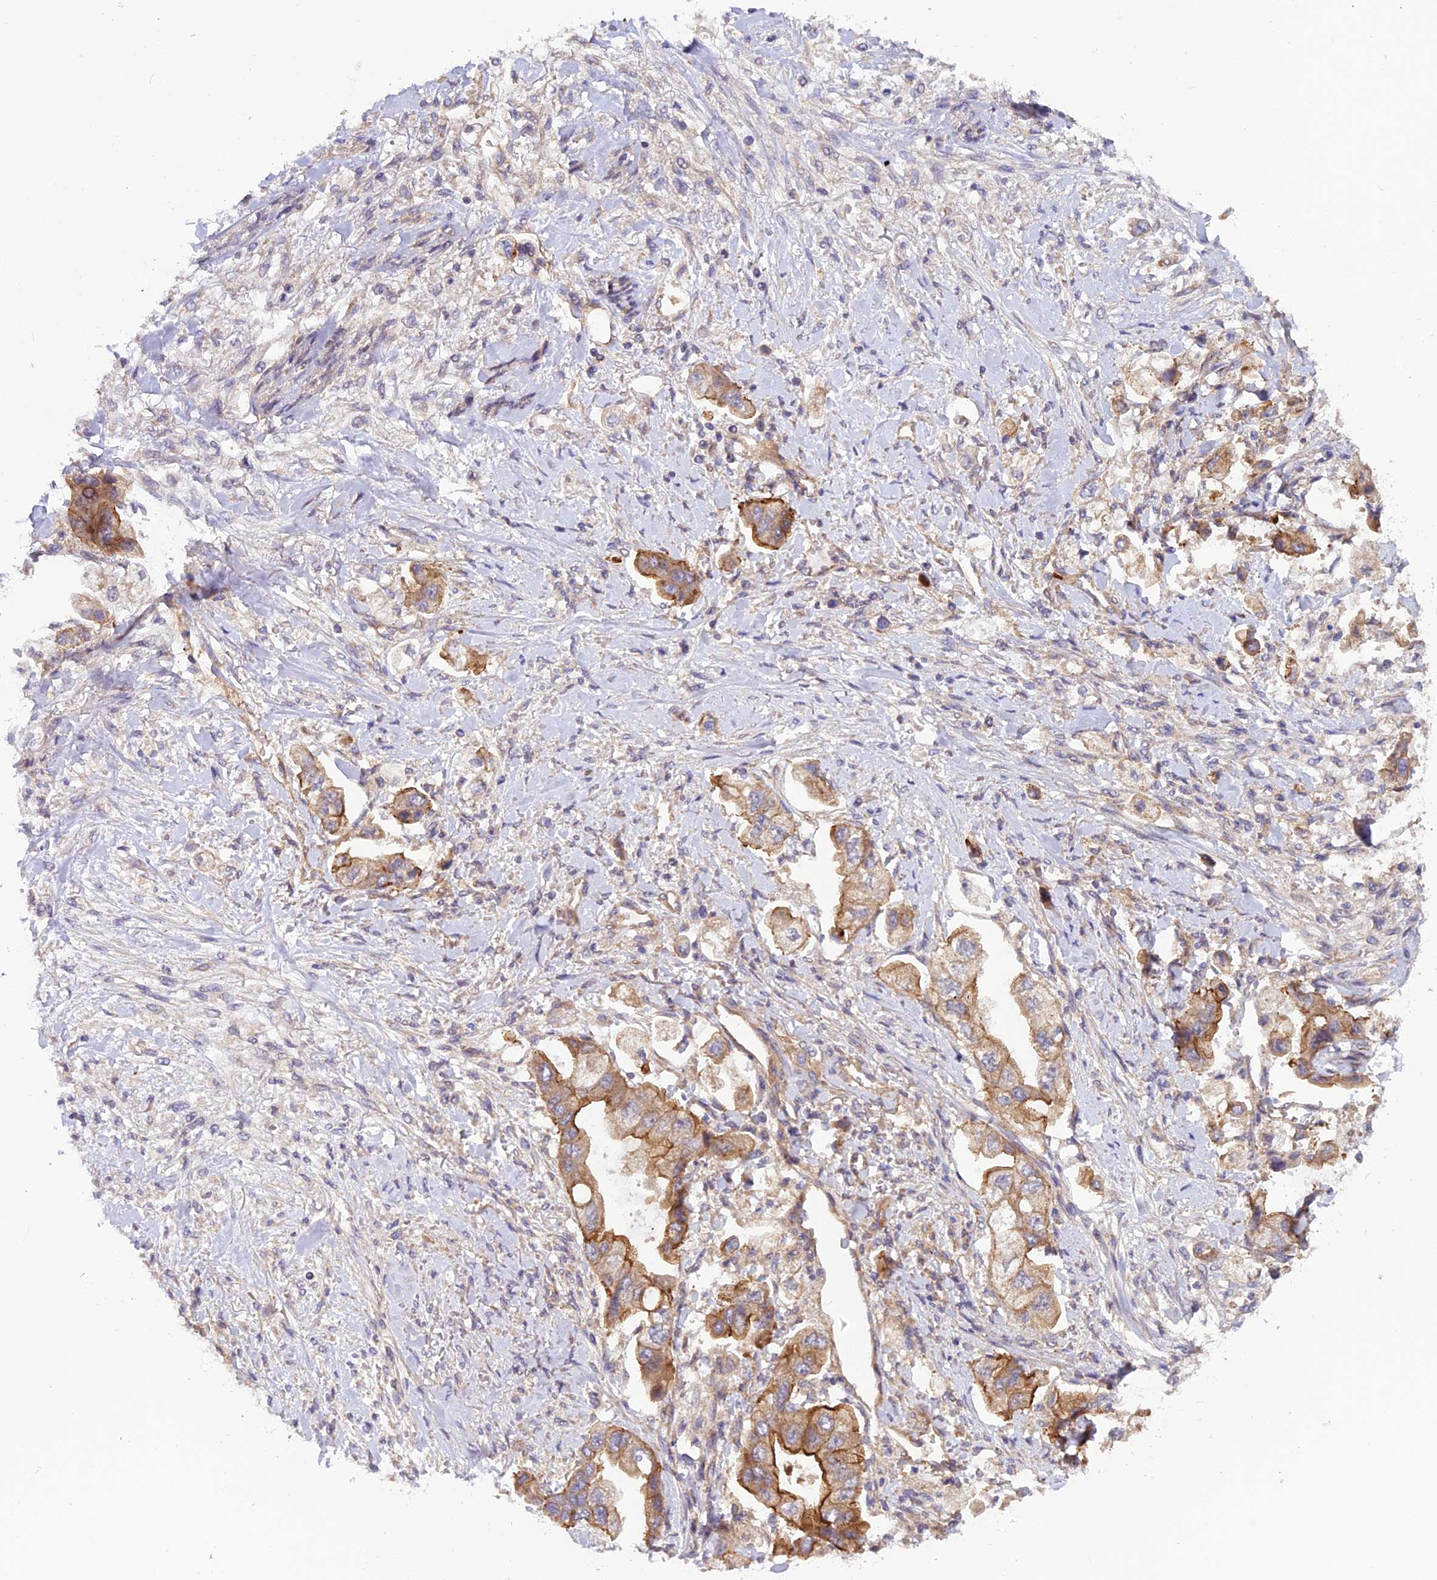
{"staining": {"intensity": "moderate", "quantity": ">75%", "location": "cytoplasmic/membranous"}, "tissue": "stomach cancer", "cell_type": "Tumor cells", "image_type": "cancer", "snomed": [{"axis": "morphology", "description": "Adenocarcinoma, NOS"}, {"axis": "topography", "description": "Stomach"}], "caption": "Stomach adenocarcinoma stained with a protein marker demonstrates moderate staining in tumor cells.", "gene": "ADAMTS15", "patient": {"sex": "male", "age": 62}}